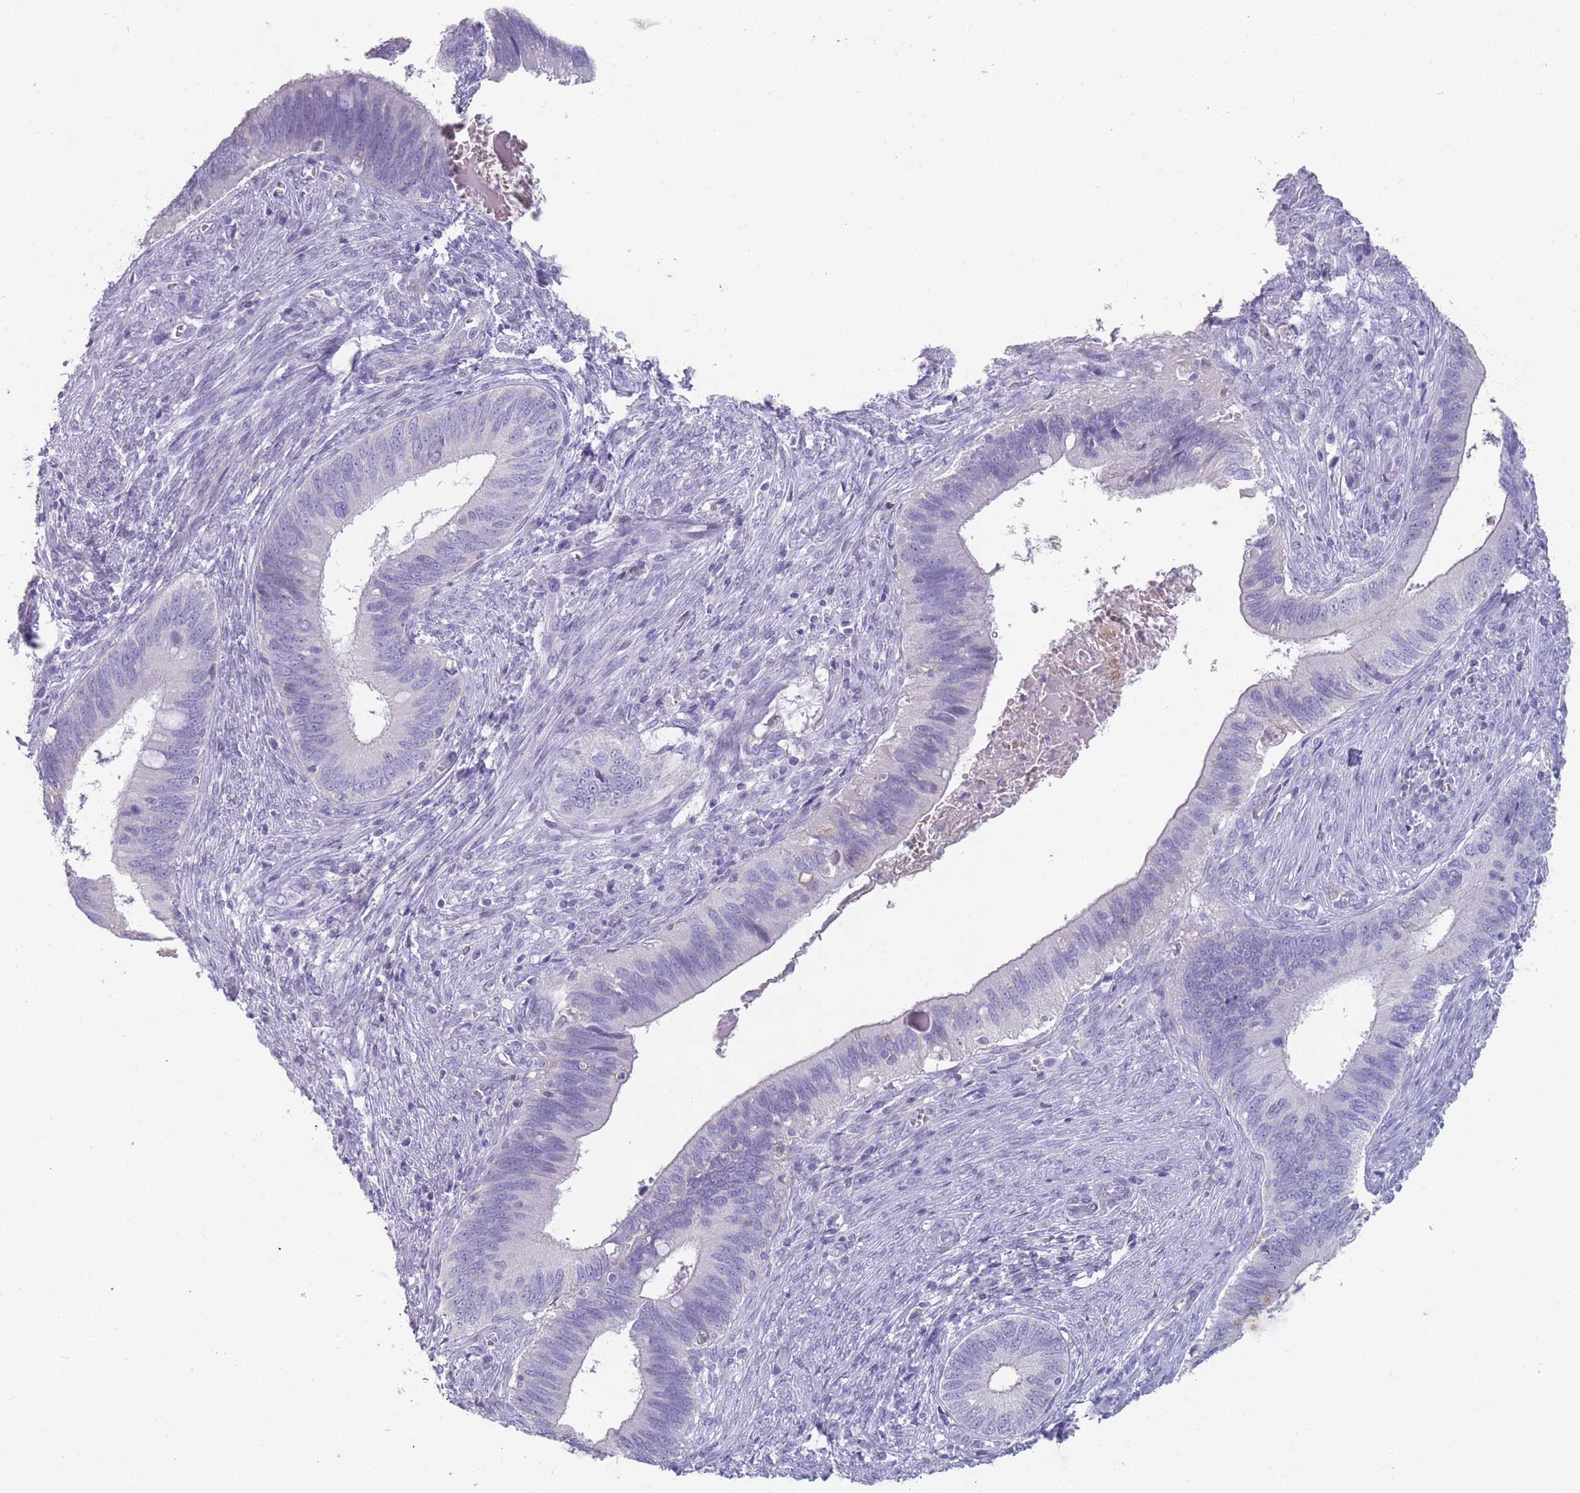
{"staining": {"intensity": "negative", "quantity": "none", "location": "none"}, "tissue": "cervical cancer", "cell_type": "Tumor cells", "image_type": "cancer", "snomed": [{"axis": "morphology", "description": "Adenocarcinoma, NOS"}, {"axis": "topography", "description": "Cervix"}], "caption": "This is an immunohistochemistry (IHC) histopathology image of cervical adenocarcinoma. There is no staining in tumor cells.", "gene": "RHBG", "patient": {"sex": "female", "age": 42}}